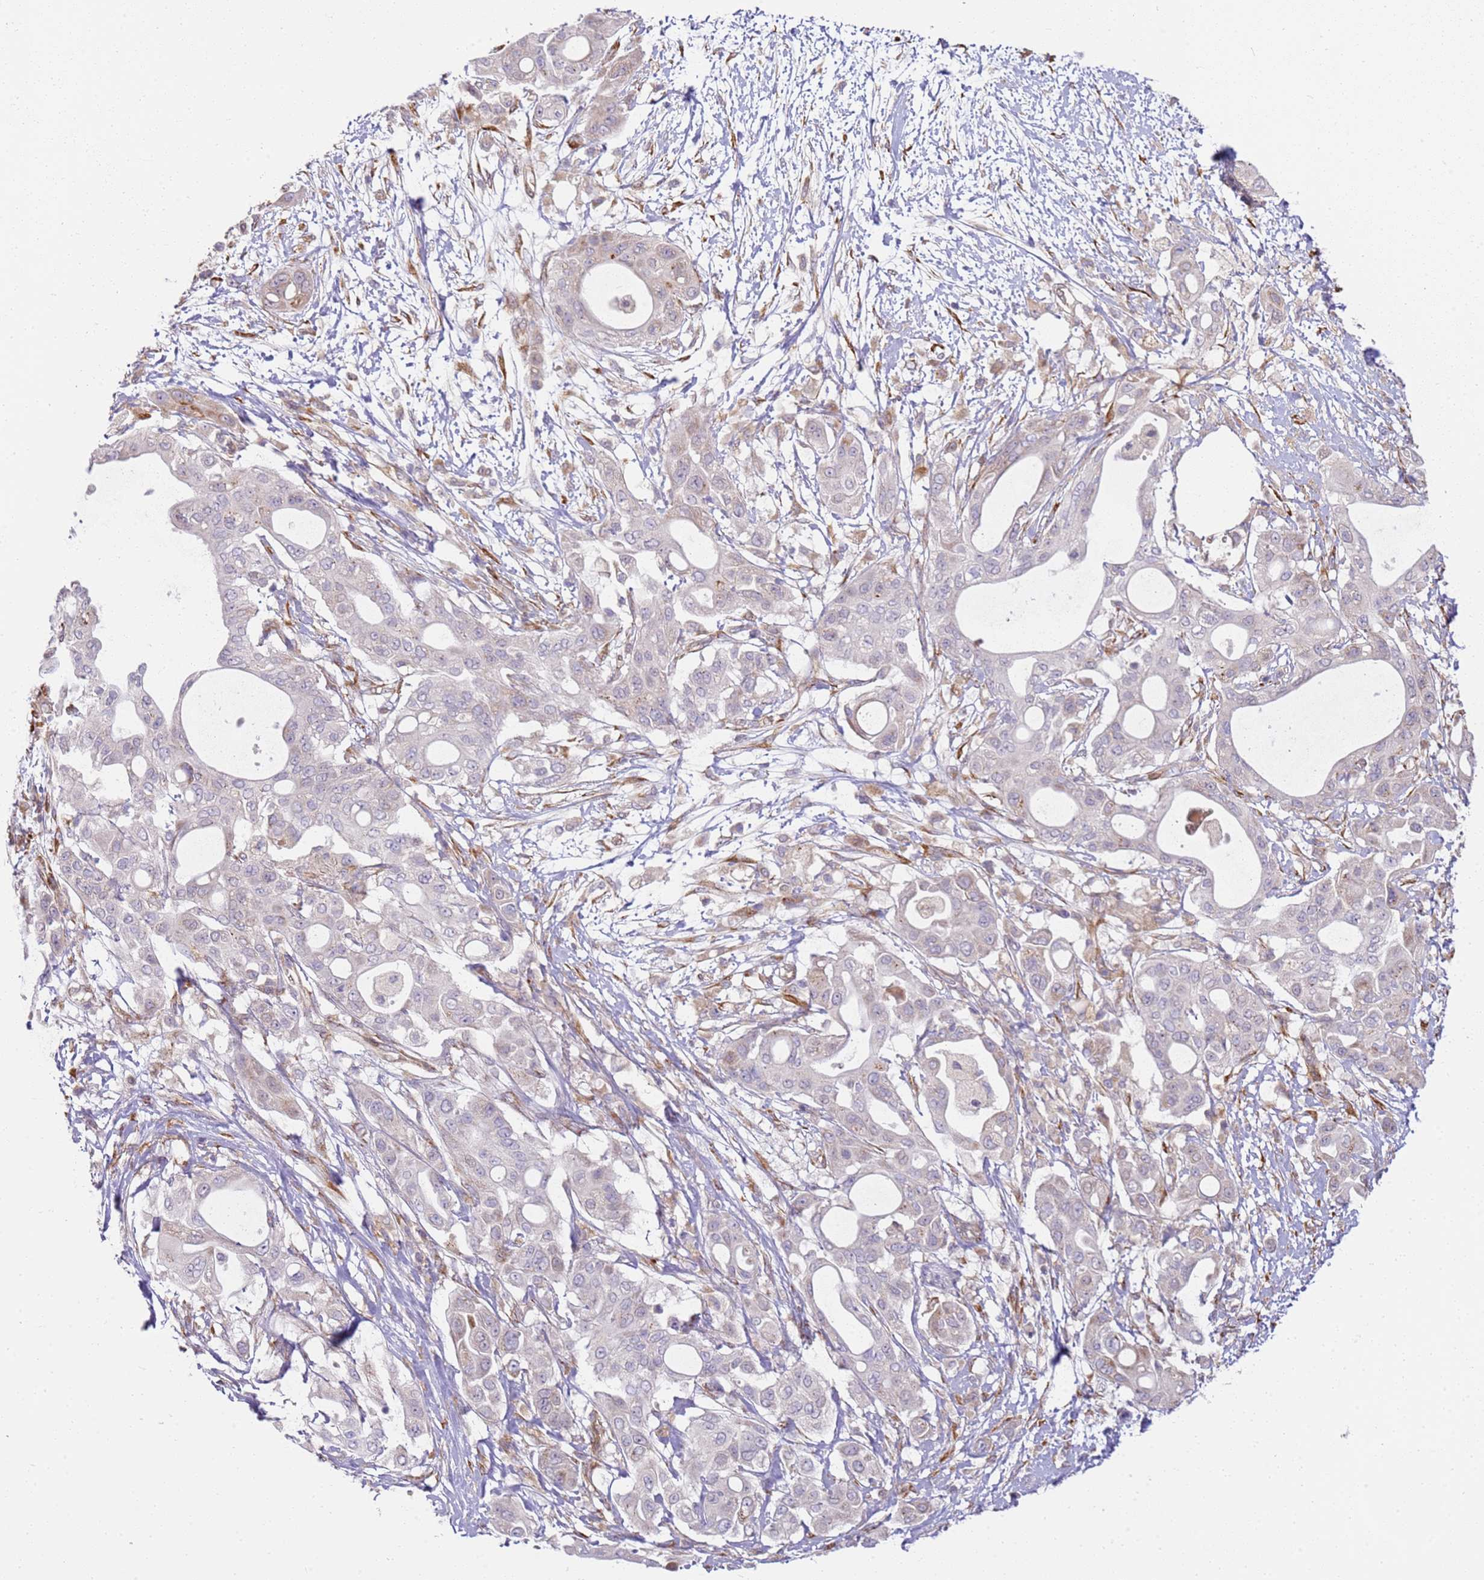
{"staining": {"intensity": "moderate", "quantity": "<25%", "location": "cytoplasmic/membranous"}, "tissue": "pancreatic cancer", "cell_type": "Tumor cells", "image_type": "cancer", "snomed": [{"axis": "morphology", "description": "Adenocarcinoma, NOS"}, {"axis": "topography", "description": "Pancreas"}], "caption": "Tumor cells reveal moderate cytoplasmic/membranous positivity in approximately <25% of cells in pancreatic adenocarcinoma. (brown staining indicates protein expression, while blue staining denotes nuclei).", "gene": "GRAP", "patient": {"sex": "male", "age": 68}}